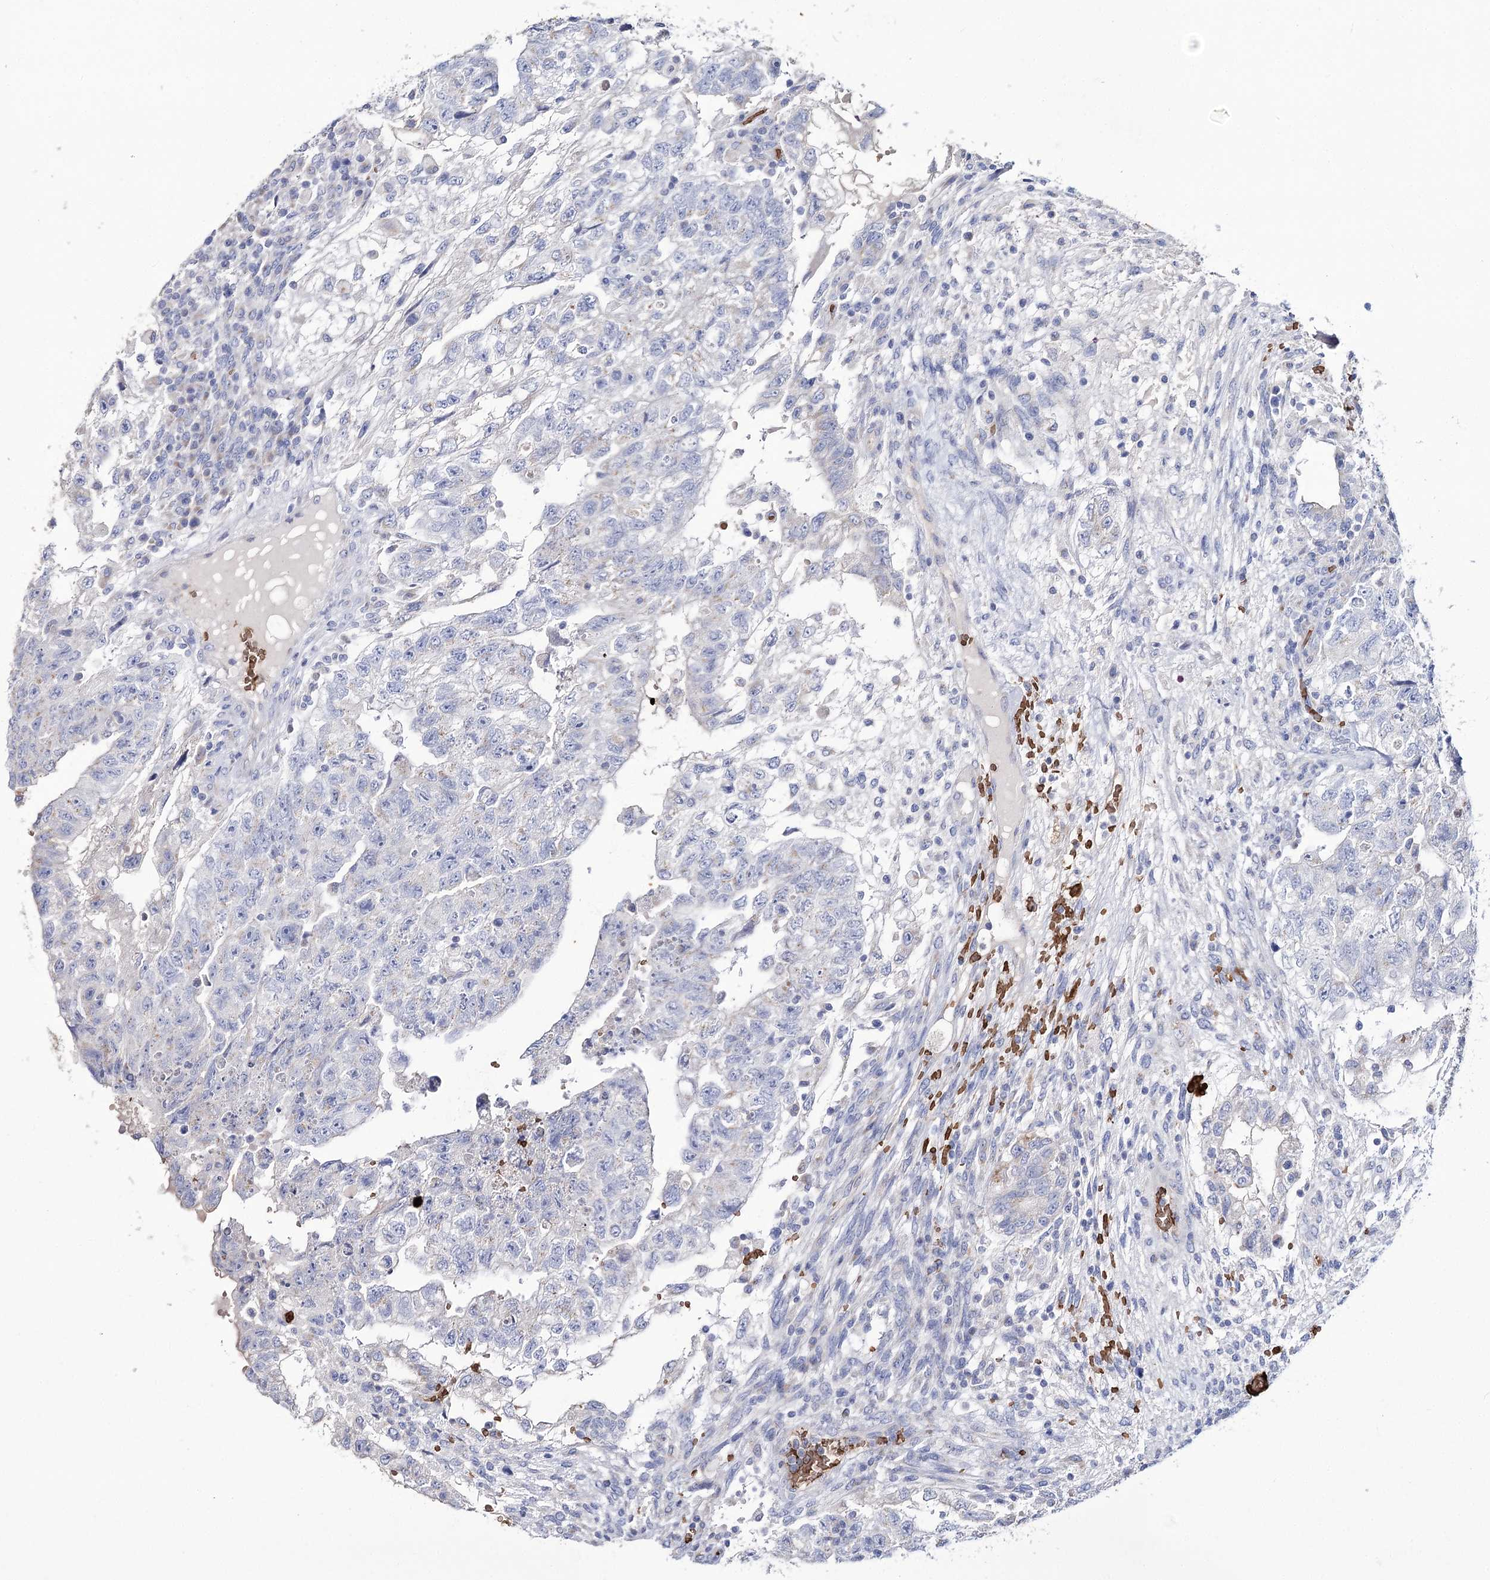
{"staining": {"intensity": "negative", "quantity": "none", "location": "none"}, "tissue": "testis cancer", "cell_type": "Tumor cells", "image_type": "cancer", "snomed": [{"axis": "morphology", "description": "Carcinoma, Embryonal, NOS"}, {"axis": "topography", "description": "Testis"}], "caption": "IHC histopathology image of neoplastic tissue: testis cancer stained with DAB (3,3'-diaminobenzidine) displays no significant protein positivity in tumor cells.", "gene": "GBF1", "patient": {"sex": "male", "age": 36}}